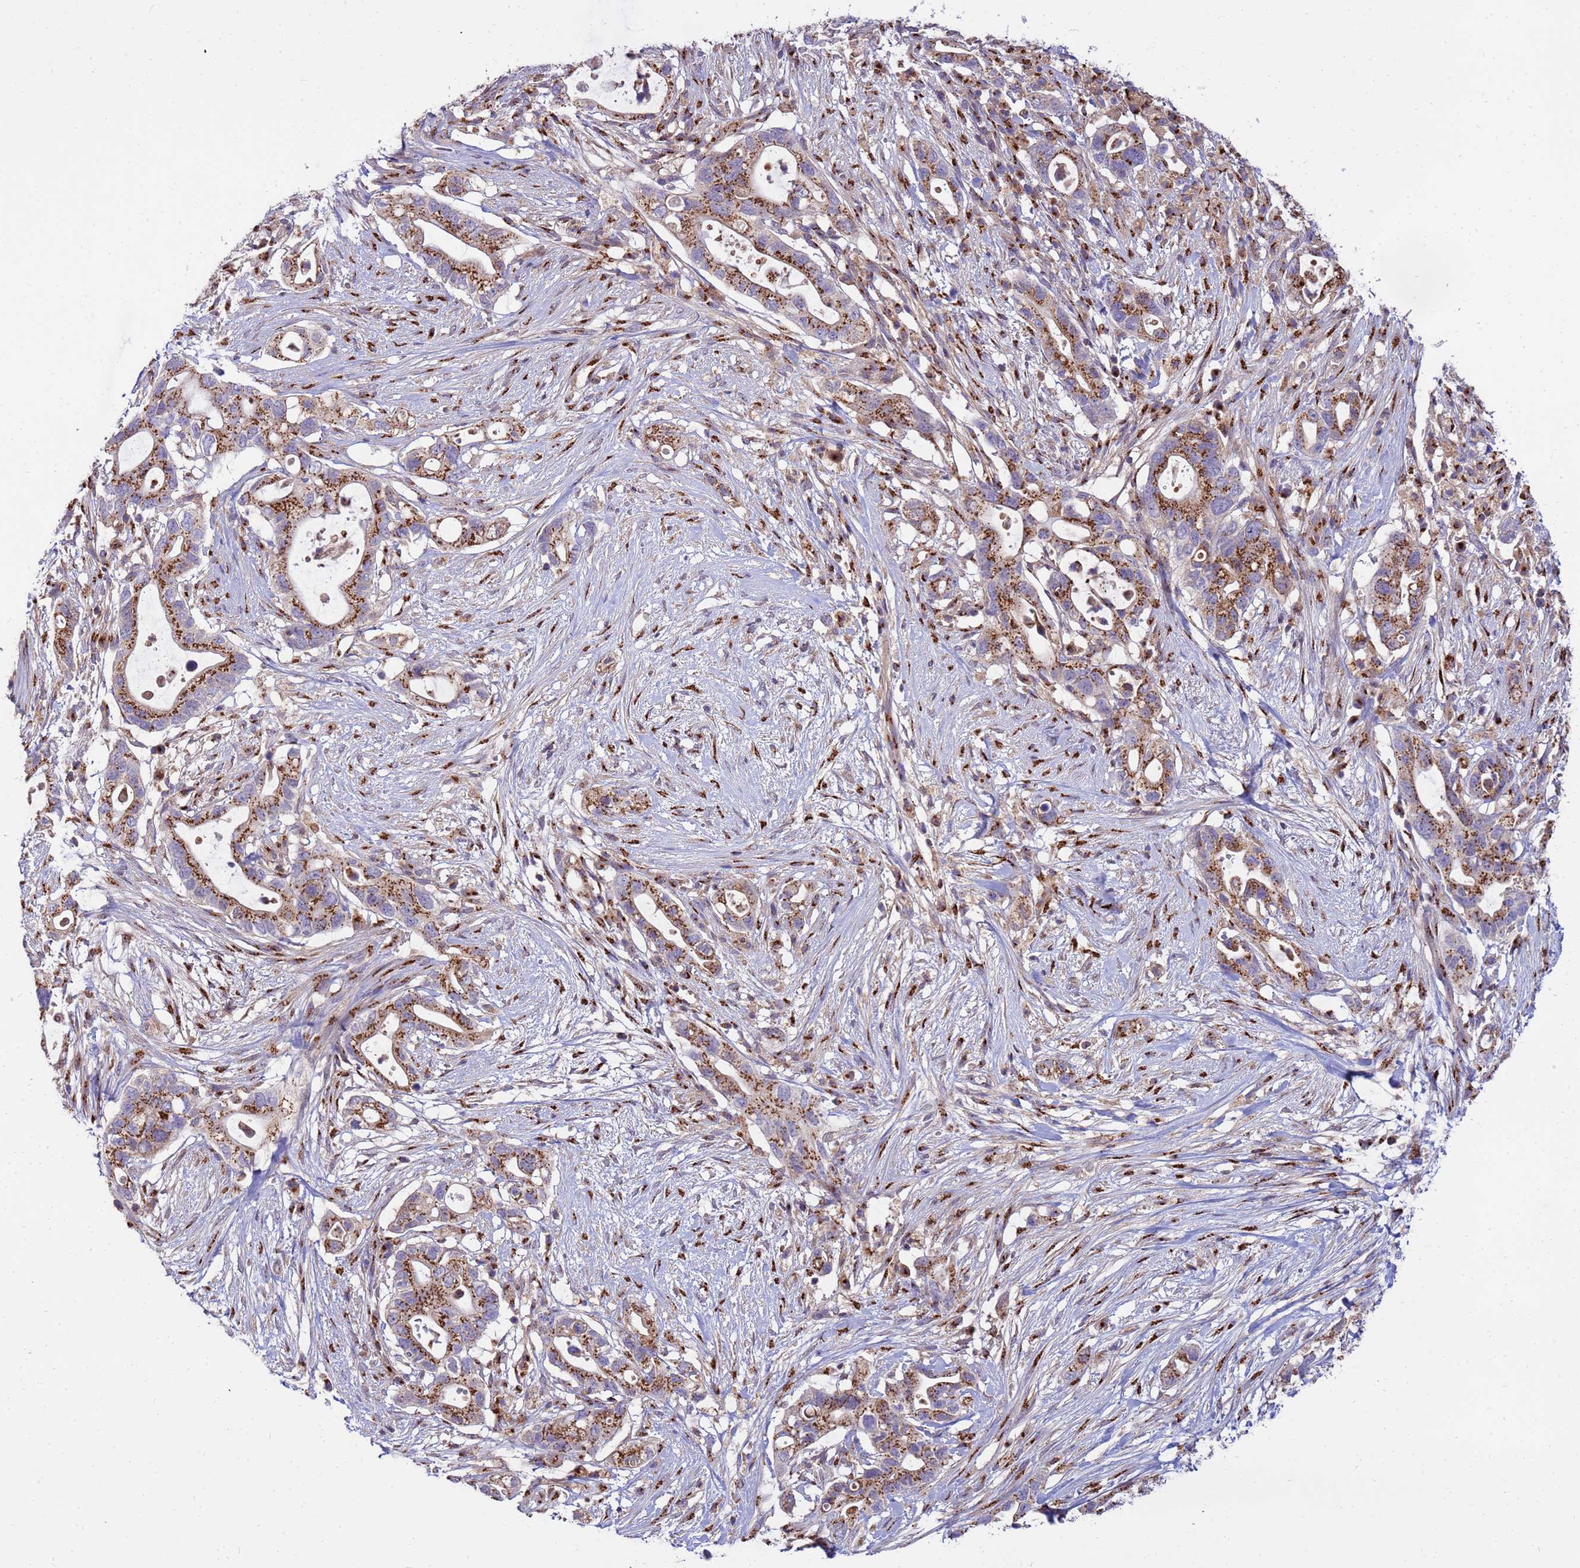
{"staining": {"intensity": "moderate", "quantity": ">75%", "location": "cytoplasmic/membranous"}, "tissue": "pancreatic cancer", "cell_type": "Tumor cells", "image_type": "cancer", "snomed": [{"axis": "morphology", "description": "Adenocarcinoma, NOS"}, {"axis": "topography", "description": "Pancreas"}], "caption": "Protein expression by immunohistochemistry (IHC) displays moderate cytoplasmic/membranous staining in approximately >75% of tumor cells in pancreatic cancer.", "gene": "HPS3", "patient": {"sex": "female", "age": 72}}